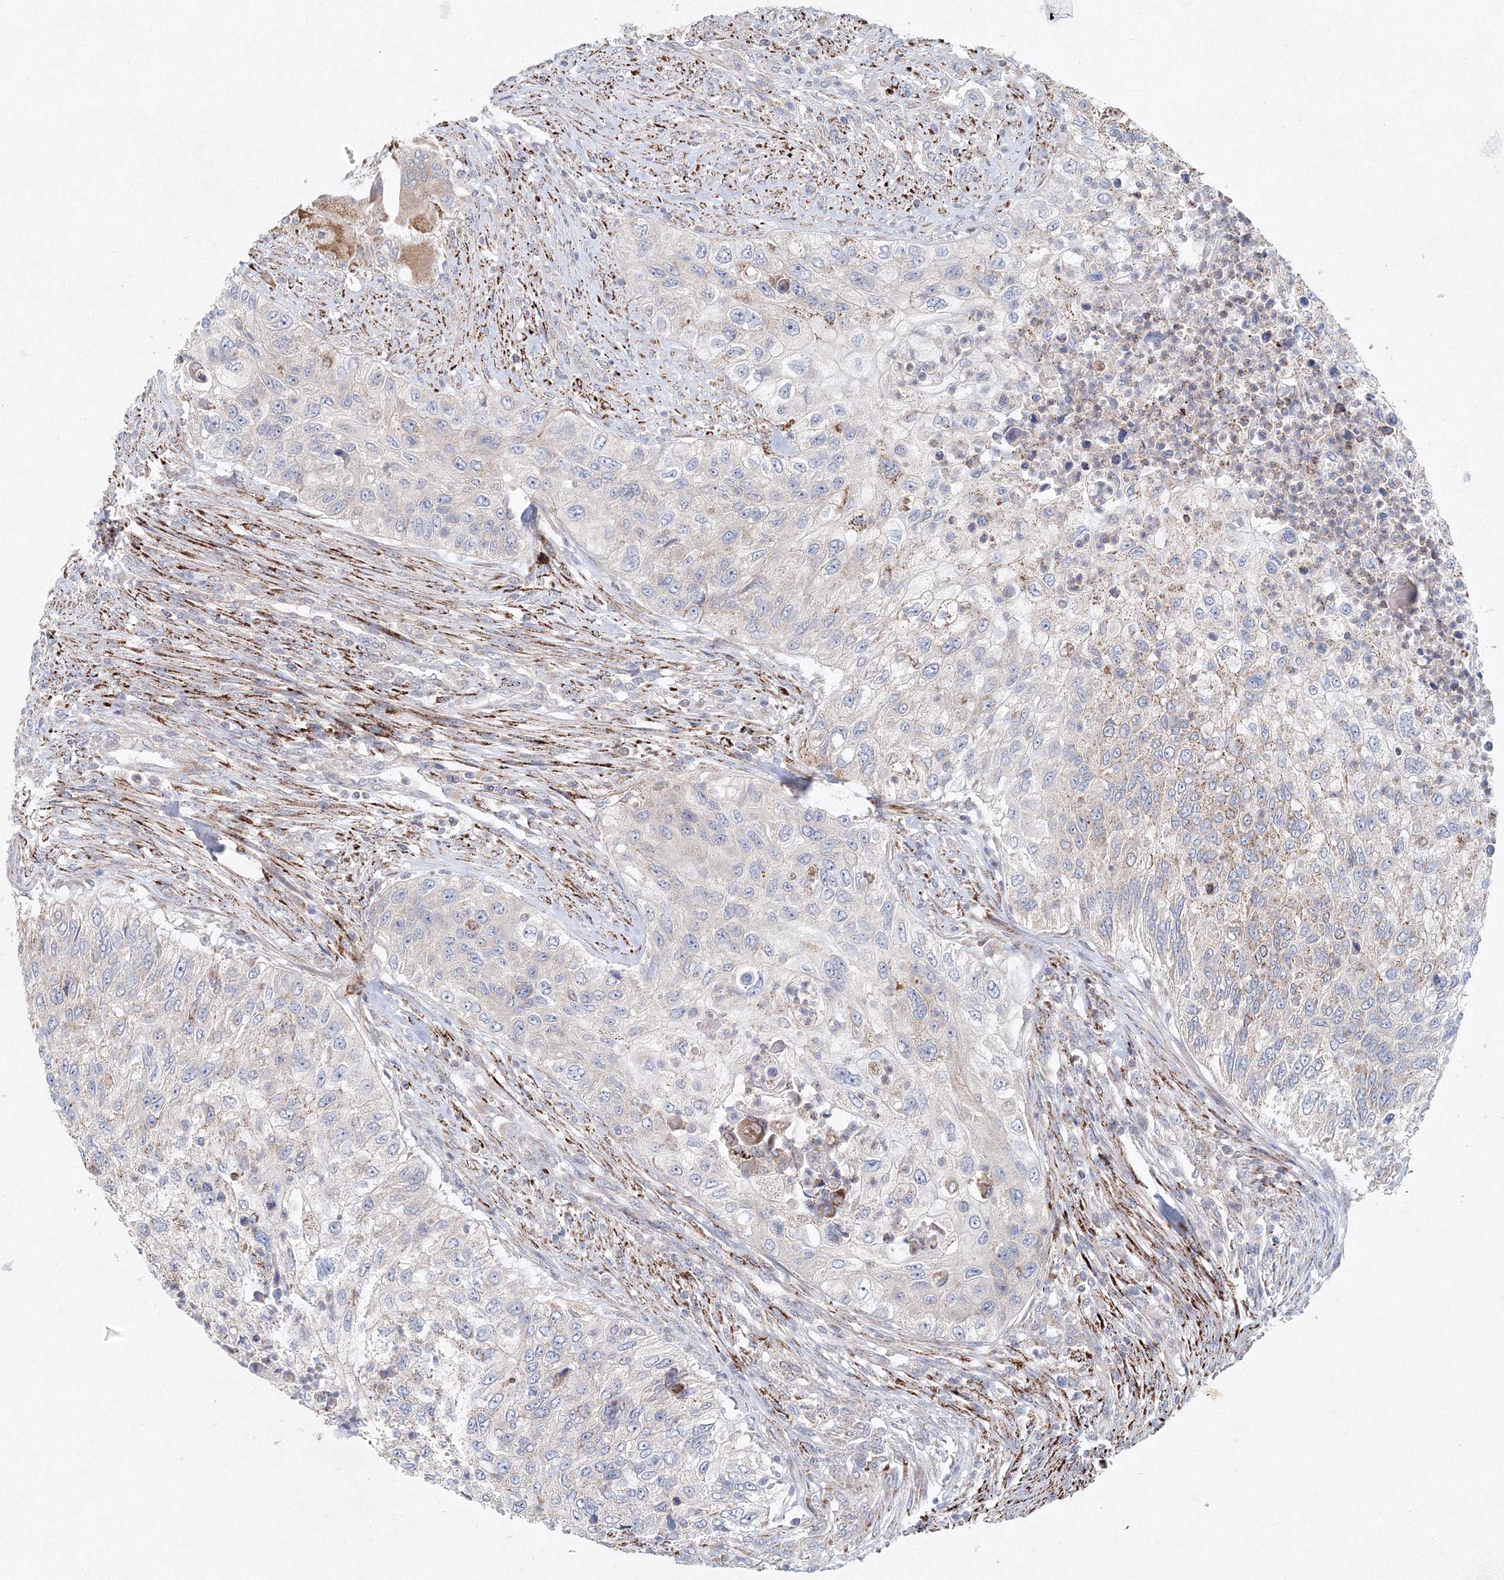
{"staining": {"intensity": "moderate", "quantity": "<25%", "location": "cytoplasmic/membranous"}, "tissue": "urothelial cancer", "cell_type": "Tumor cells", "image_type": "cancer", "snomed": [{"axis": "morphology", "description": "Urothelial carcinoma, High grade"}, {"axis": "topography", "description": "Urinary bladder"}], "caption": "This is a micrograph of immunohistochemistry (IHC) staining of urothelial cancer, which shows moderate positivity in the cytoplasmic/membranous of tumor cells.", "gene": "WDR49", "patient": {"sex": "female", "age": 60}}